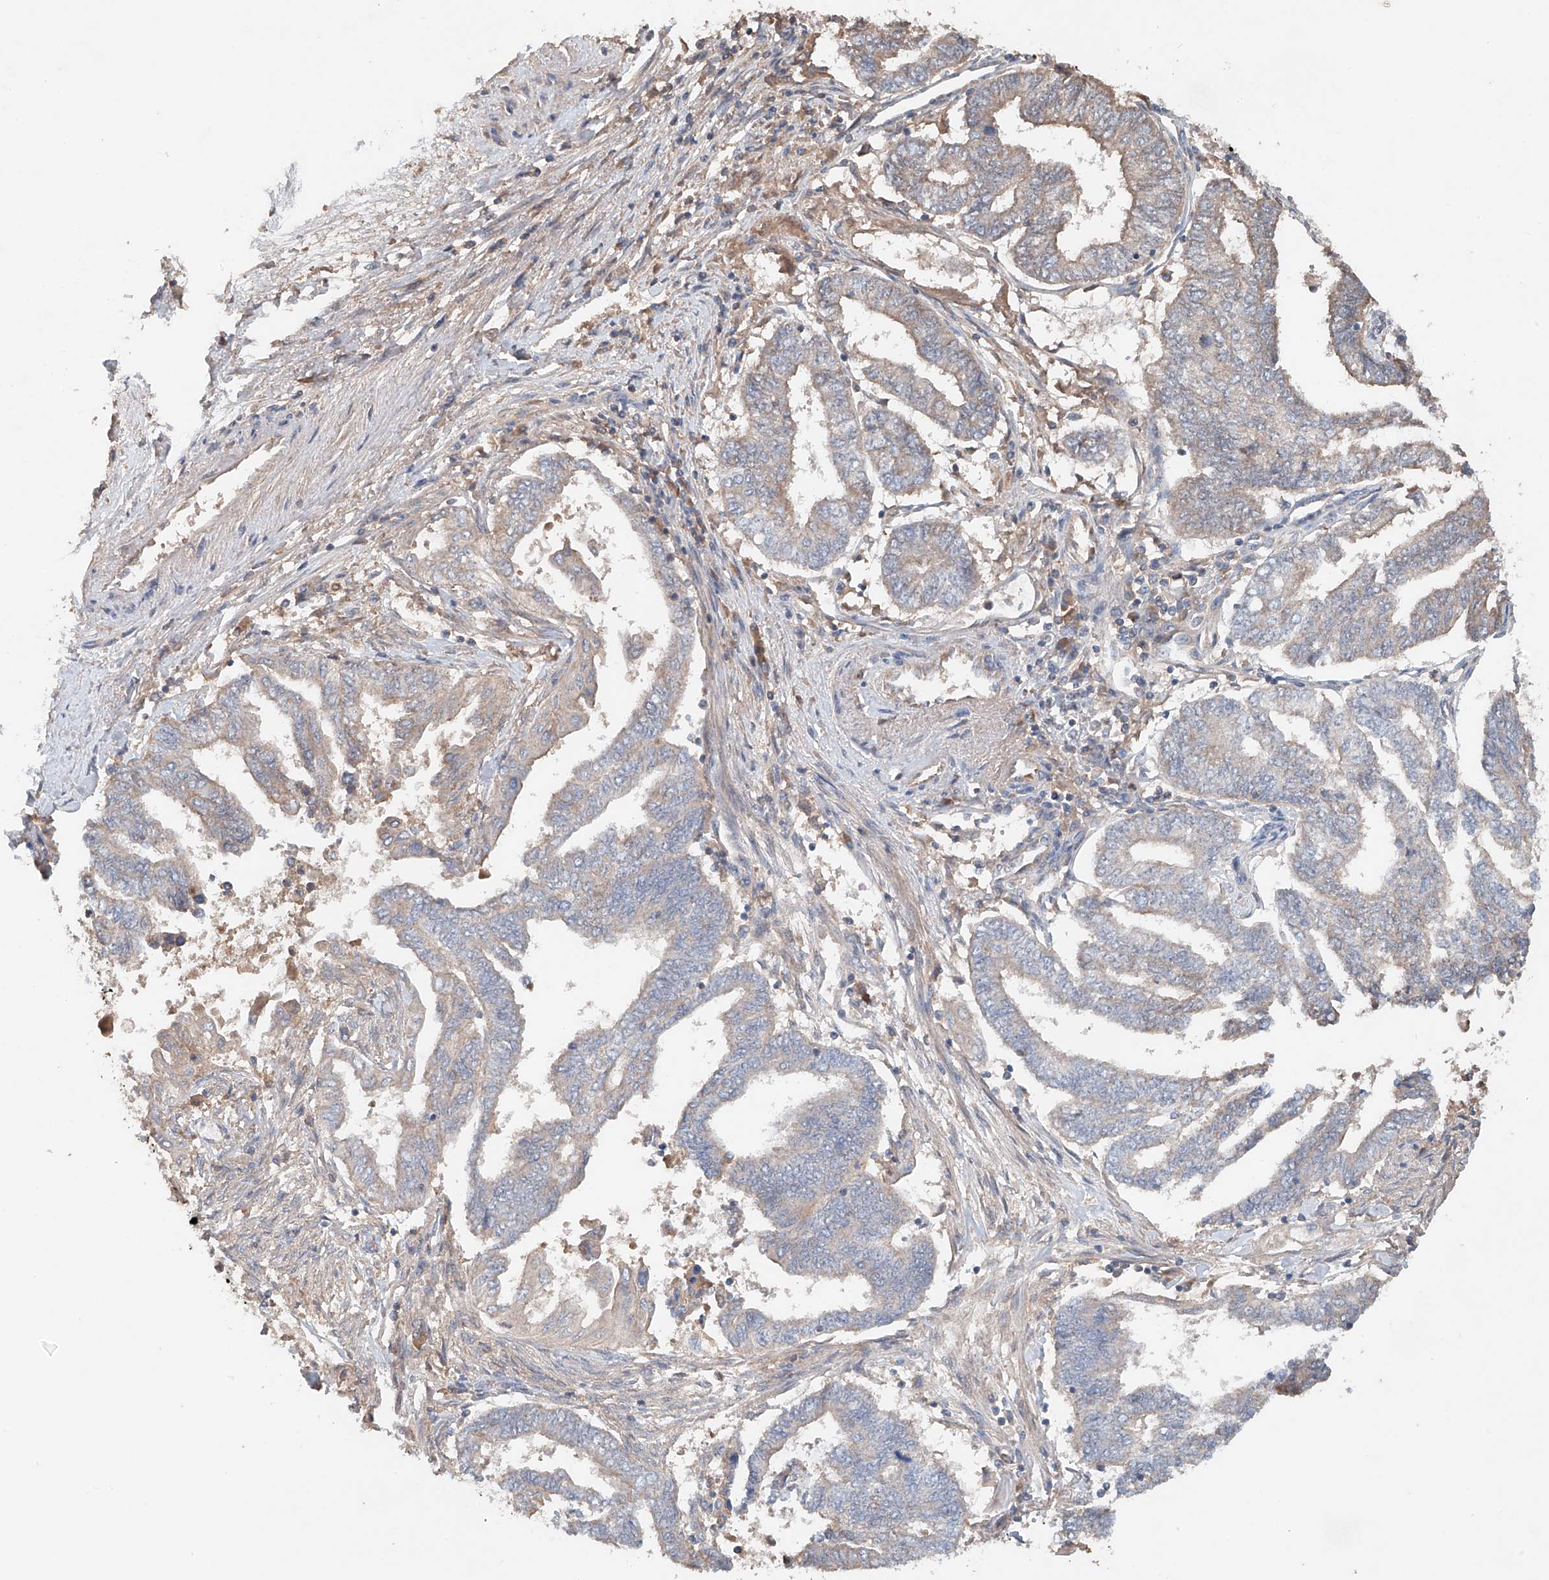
{"staining": {"intensity": "weak", "quantity": "25%-75%", "location": "cytoplasmic/membranous"}, "tissue": "endometrial cancer", "cell_type": "Tumor cells", "image_type": "cancer", "snomed": [{"axis": "morphology", "description": "Adenocarcinoma, NOS"}, {"axis": "topography", "description": "Uterus"}, {"axis": "topography", "description": "Endometrium"}], "caption": "Immunohistochemistry (IHC) photomicrograph of neoplastic tissue: endometrial cancer stained using immunohistochemistry reveals low levels of weak protein expression localized specifically in the cytoplasmic/membranous of tumor cells, appearing as a cytoplasmic/membranous brown color.", "gene": "GNB1L", "patient": {"sex": "female", "age": 70}}